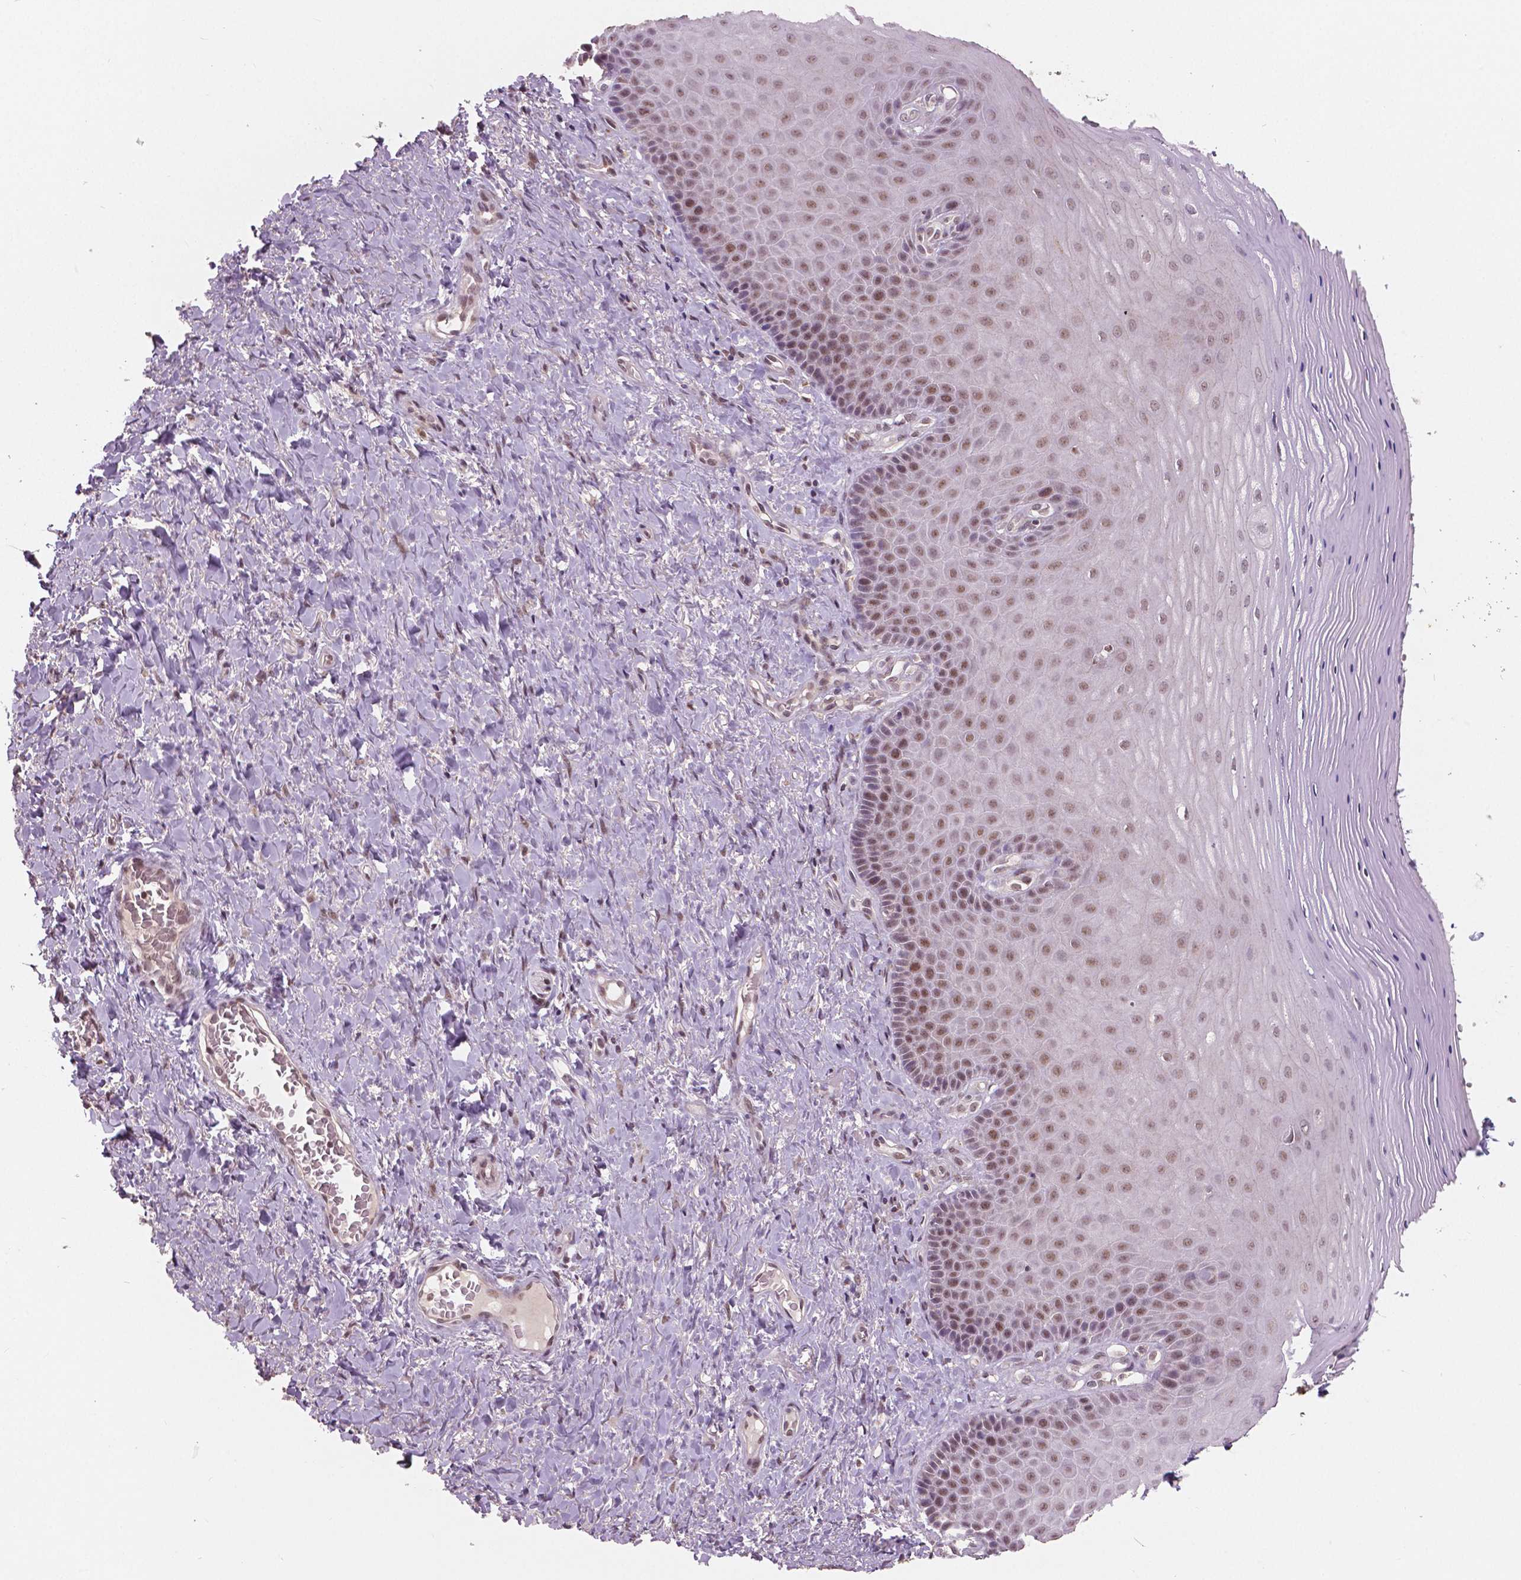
{"staining": {"intensity": "moderate", "quantity": ">75%", "location": "nuclear"}, "tissue": "vagina", "cell_type": "Squamous epithelial cells", "image_type": "normal", "snomed": [{"axis": "morphology", "description": "Normal tissue, NOS"}, {"axis": "topography", "description": "Vagina"}], "caption": "A medium amount of moderate nuclear expression is appreciated in about >75% of squamous epithelial cells in normal vagina.", "gene": "NSD2", "patient": {"sex": "female", "age": 83}}